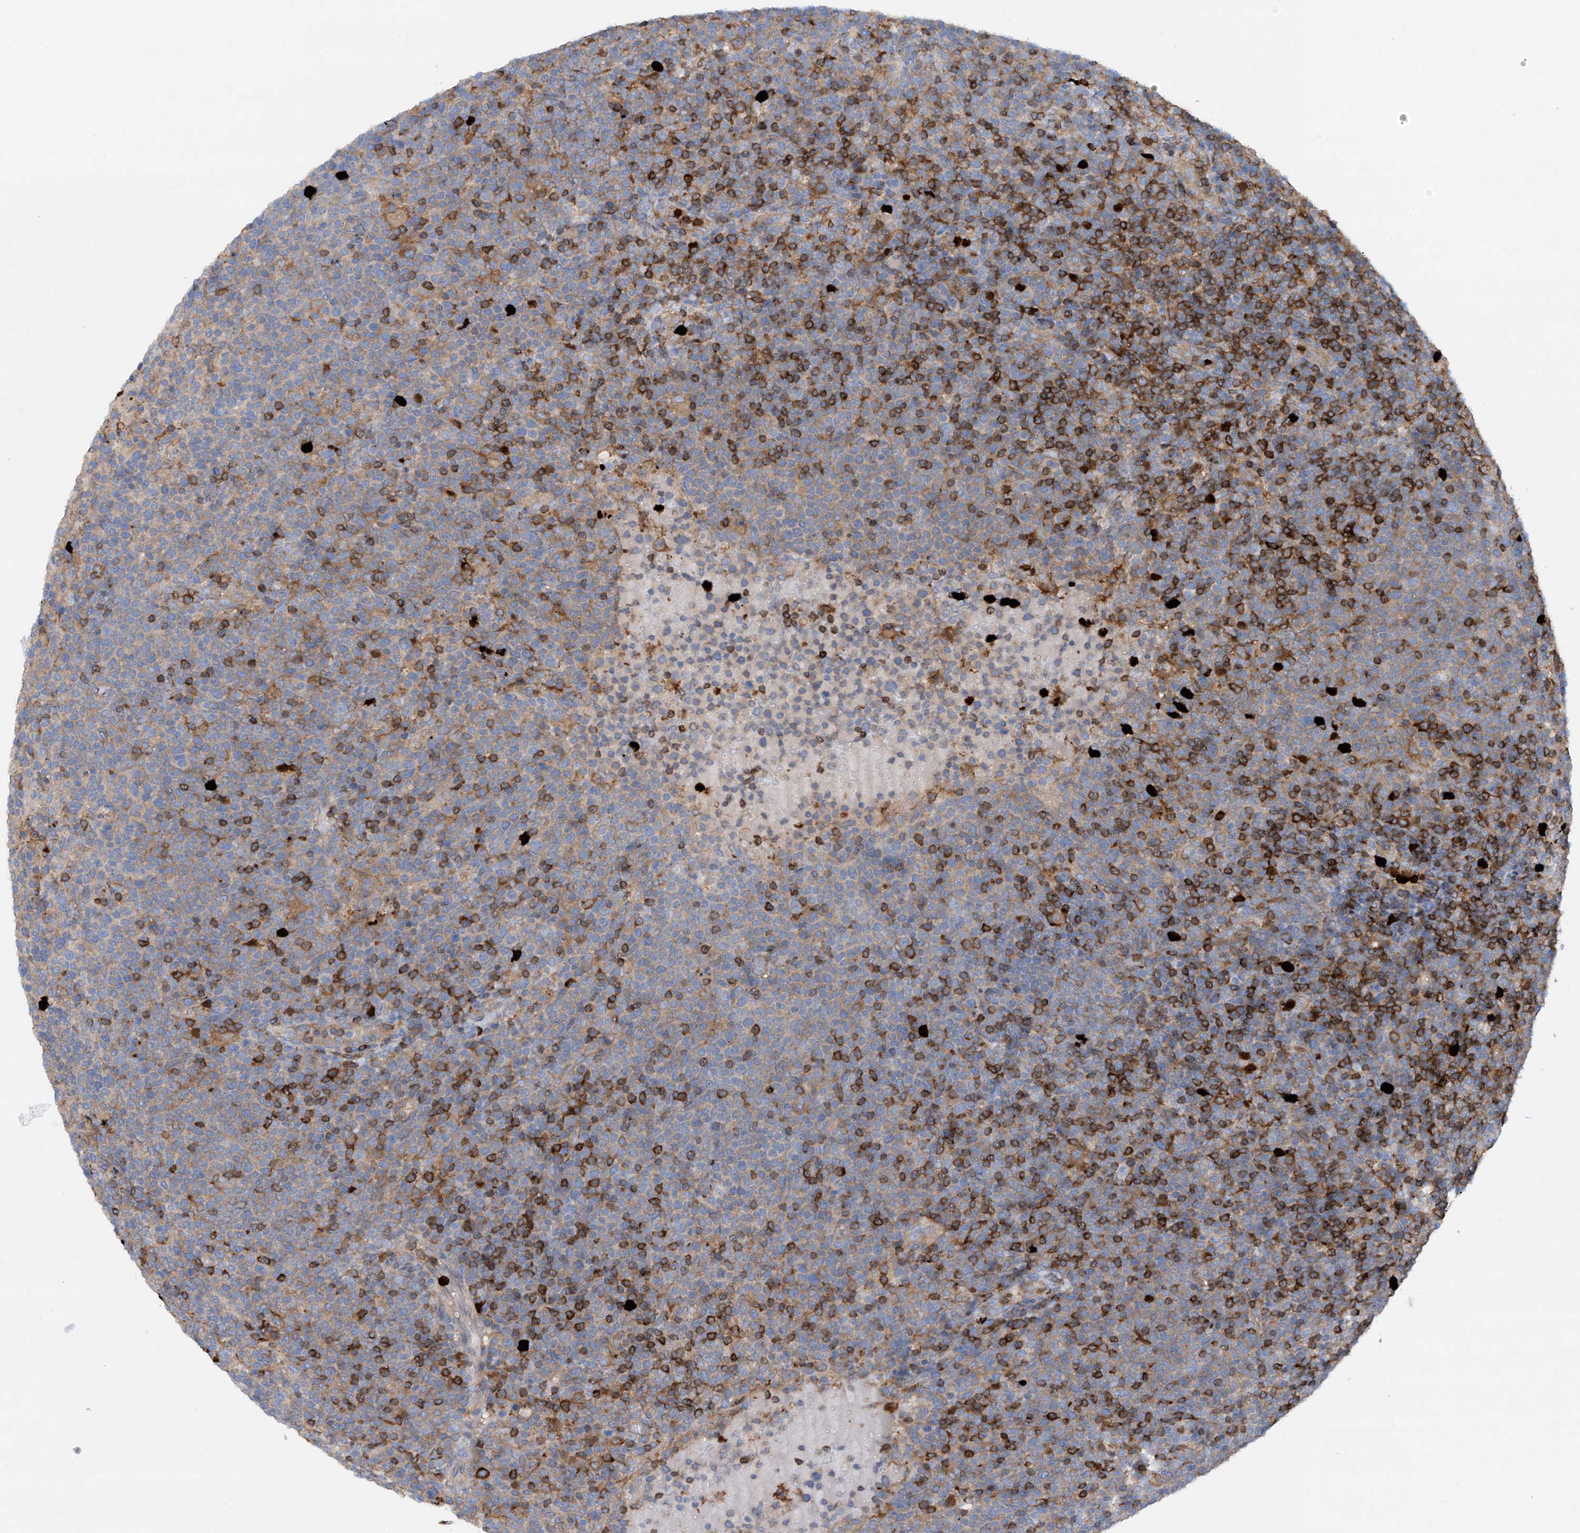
{"staining": {"intensity": "negative", "quantity": "none", "location": "none"}, "tissue": "lymphoma", "cell_type": "Tumor cells", "image_type": "cancer", "snomed": [{"axis": "morphology", "description": "Malignant lymphoma, non-Hodgkin's type, High grade"}, {"axis": "topography", "description": "Lymph node"}], "caption": "A photomicrograph of lymphoma stained for a protein displays no brown staining in tumor cells.", "gene": "PHACTR2", "patient": {"sex": "male", "age": 61}}